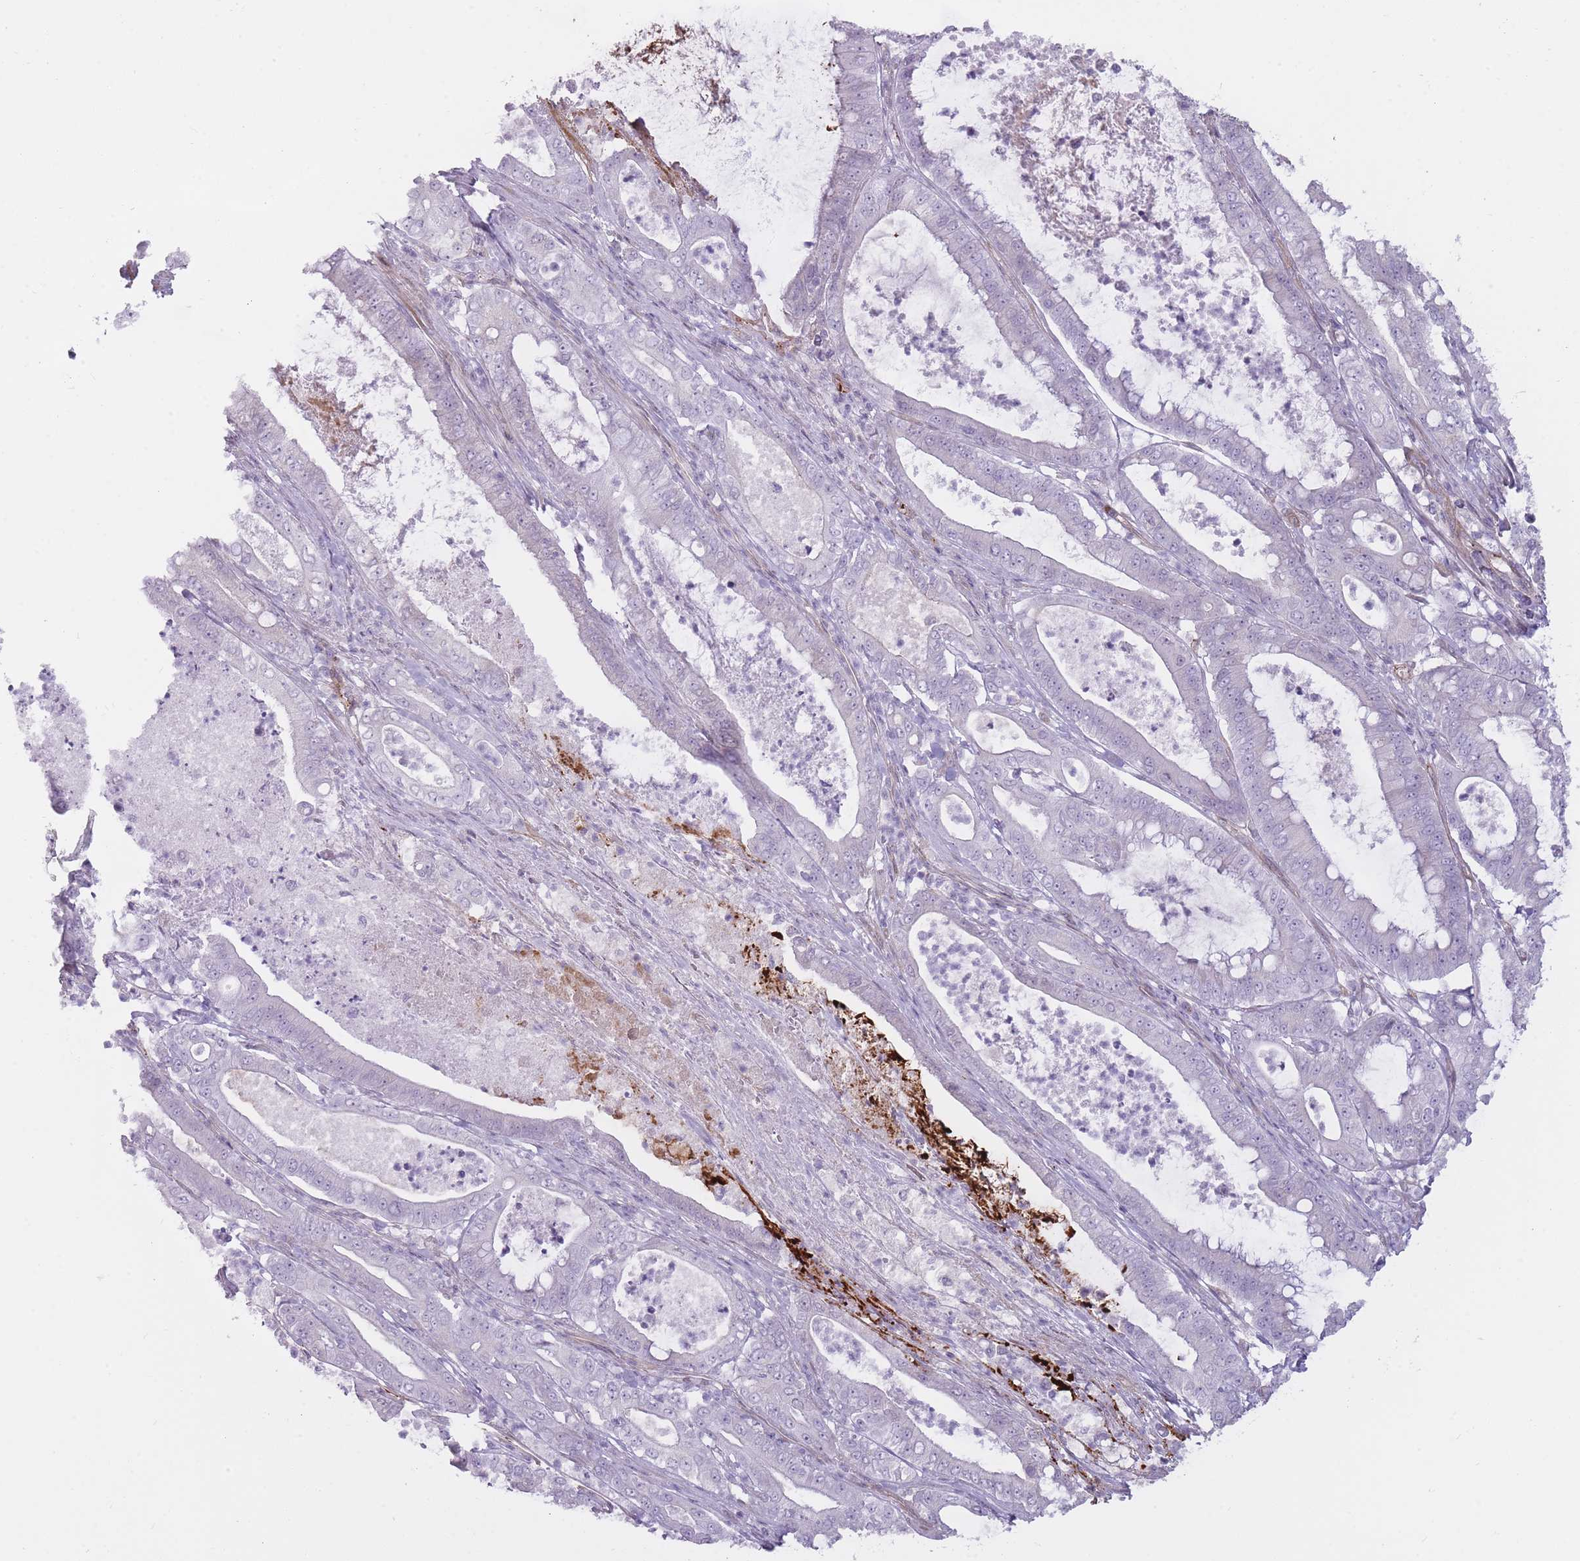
{"staining": {"intensity": "negative", "quantity": "none", "location": "none"}, "tissue": "pancreatic cancer", "cell_type": "Tumor cells", "image_type": "cancer", "snomed": [{"axis": "morphology", "description": "Adenocarcinoma, NOS"}, {"axis": "topography", "description": "Pancreas"}], "caption": "Immunohistochemical staining of human pancreatic cancer demonstrates no significant staining in tumor cells.", "gene": "PGRMC2", "patient": {"sex": "male", "age": 71}}